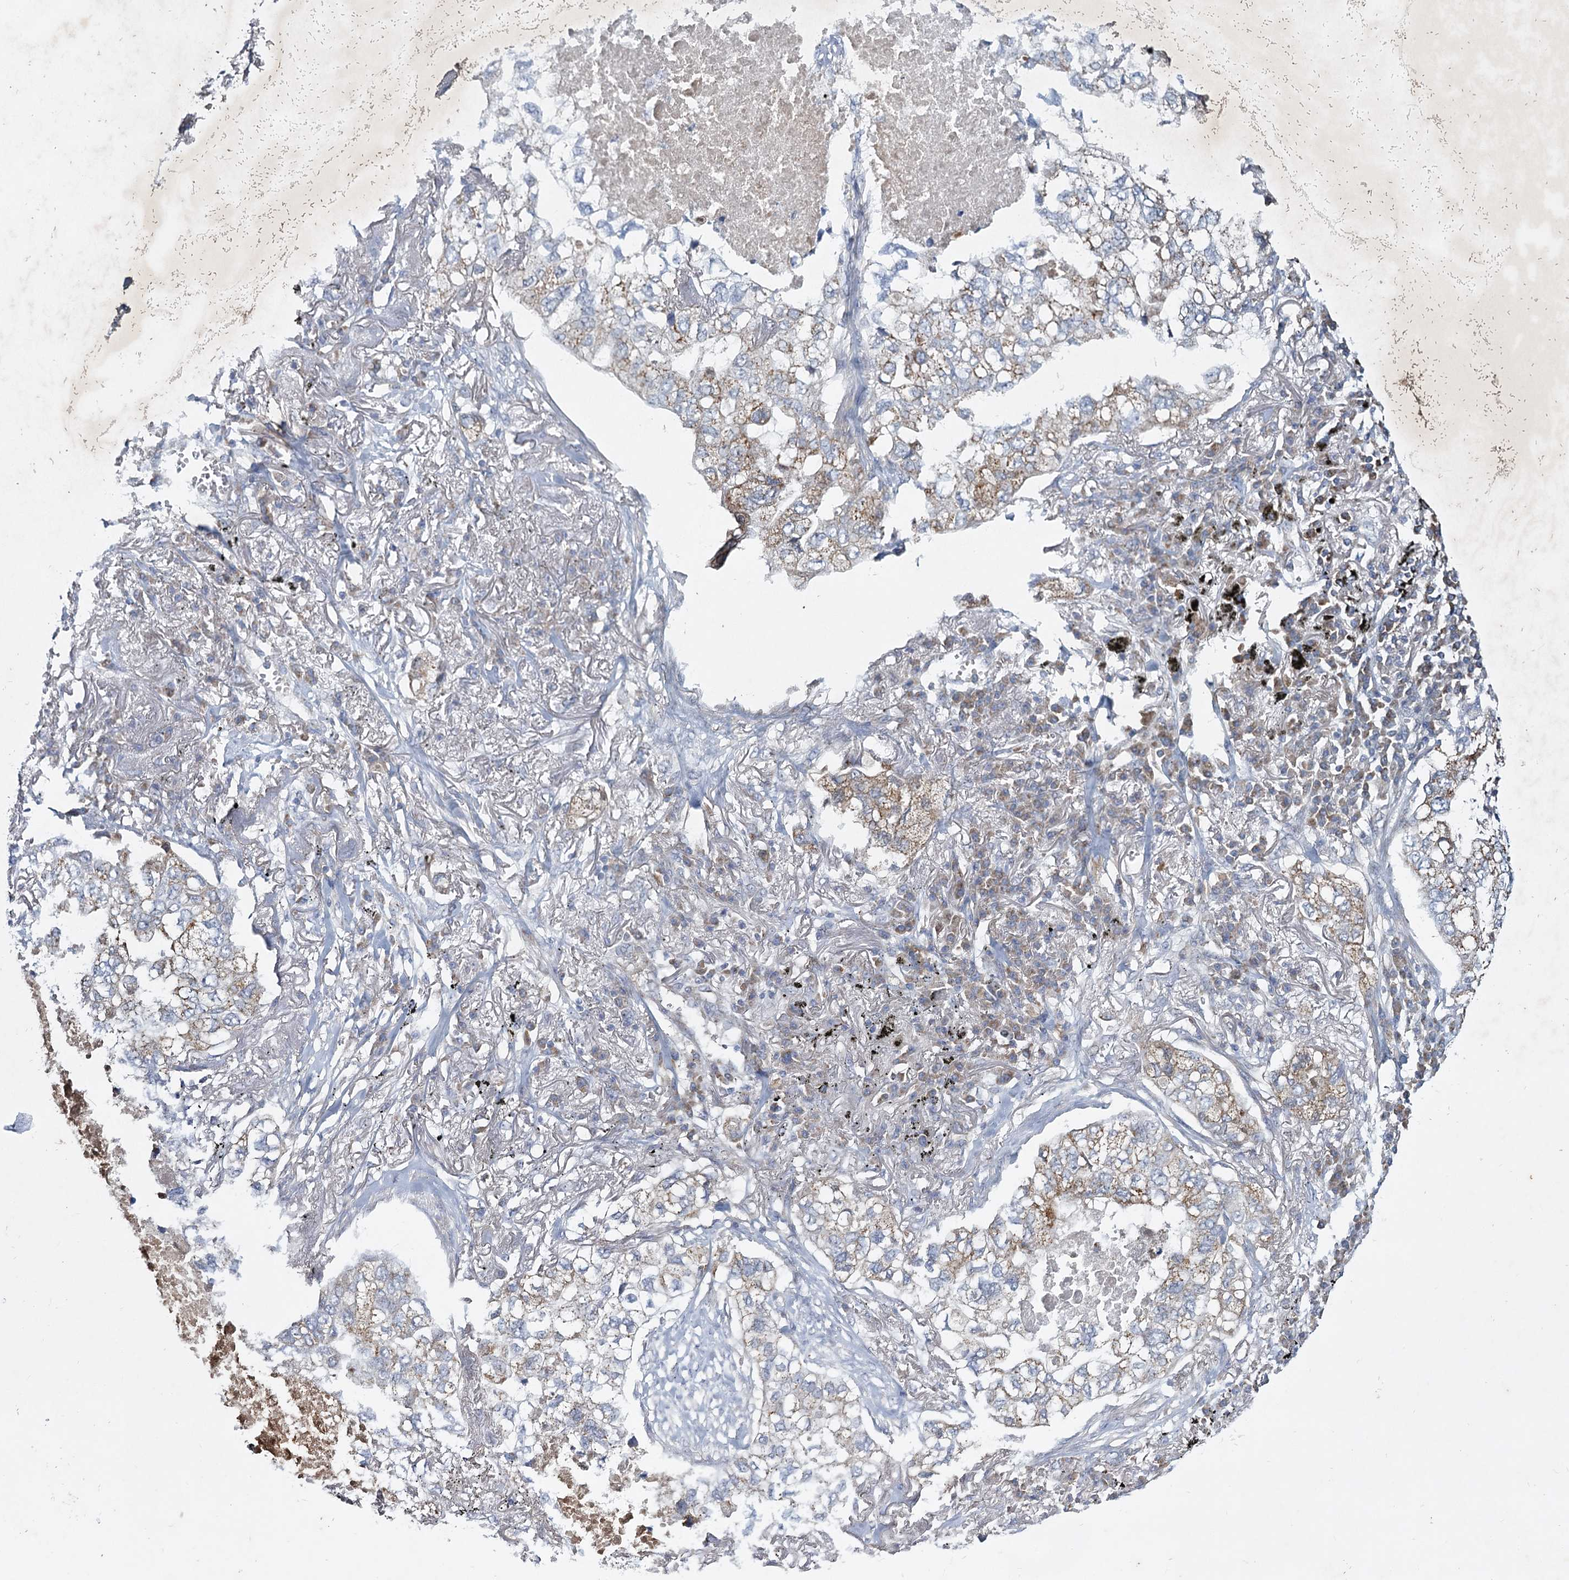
{"staining": {"intensity": "weak", "quantity": "<25%", "location": "cytoplasmic/membranous"}, "tissue": "lung cancer", "cell_type": "Tumor cells", "image_type": "cancer", "snomed": [{"axis": "morphology", "description": "Adenocarcinoma, NOS"}, {"axis": "topography", "description": "Lung"}], "caption": "High magnification brightfield microscopy of lung adenocarcinoma stained with DAB (brown) and counterstained with hematoxylin (blue): tumor cells show no significant staining.", "gene": "MRPL44", "patient": {"sex": "male", "age": 65}}